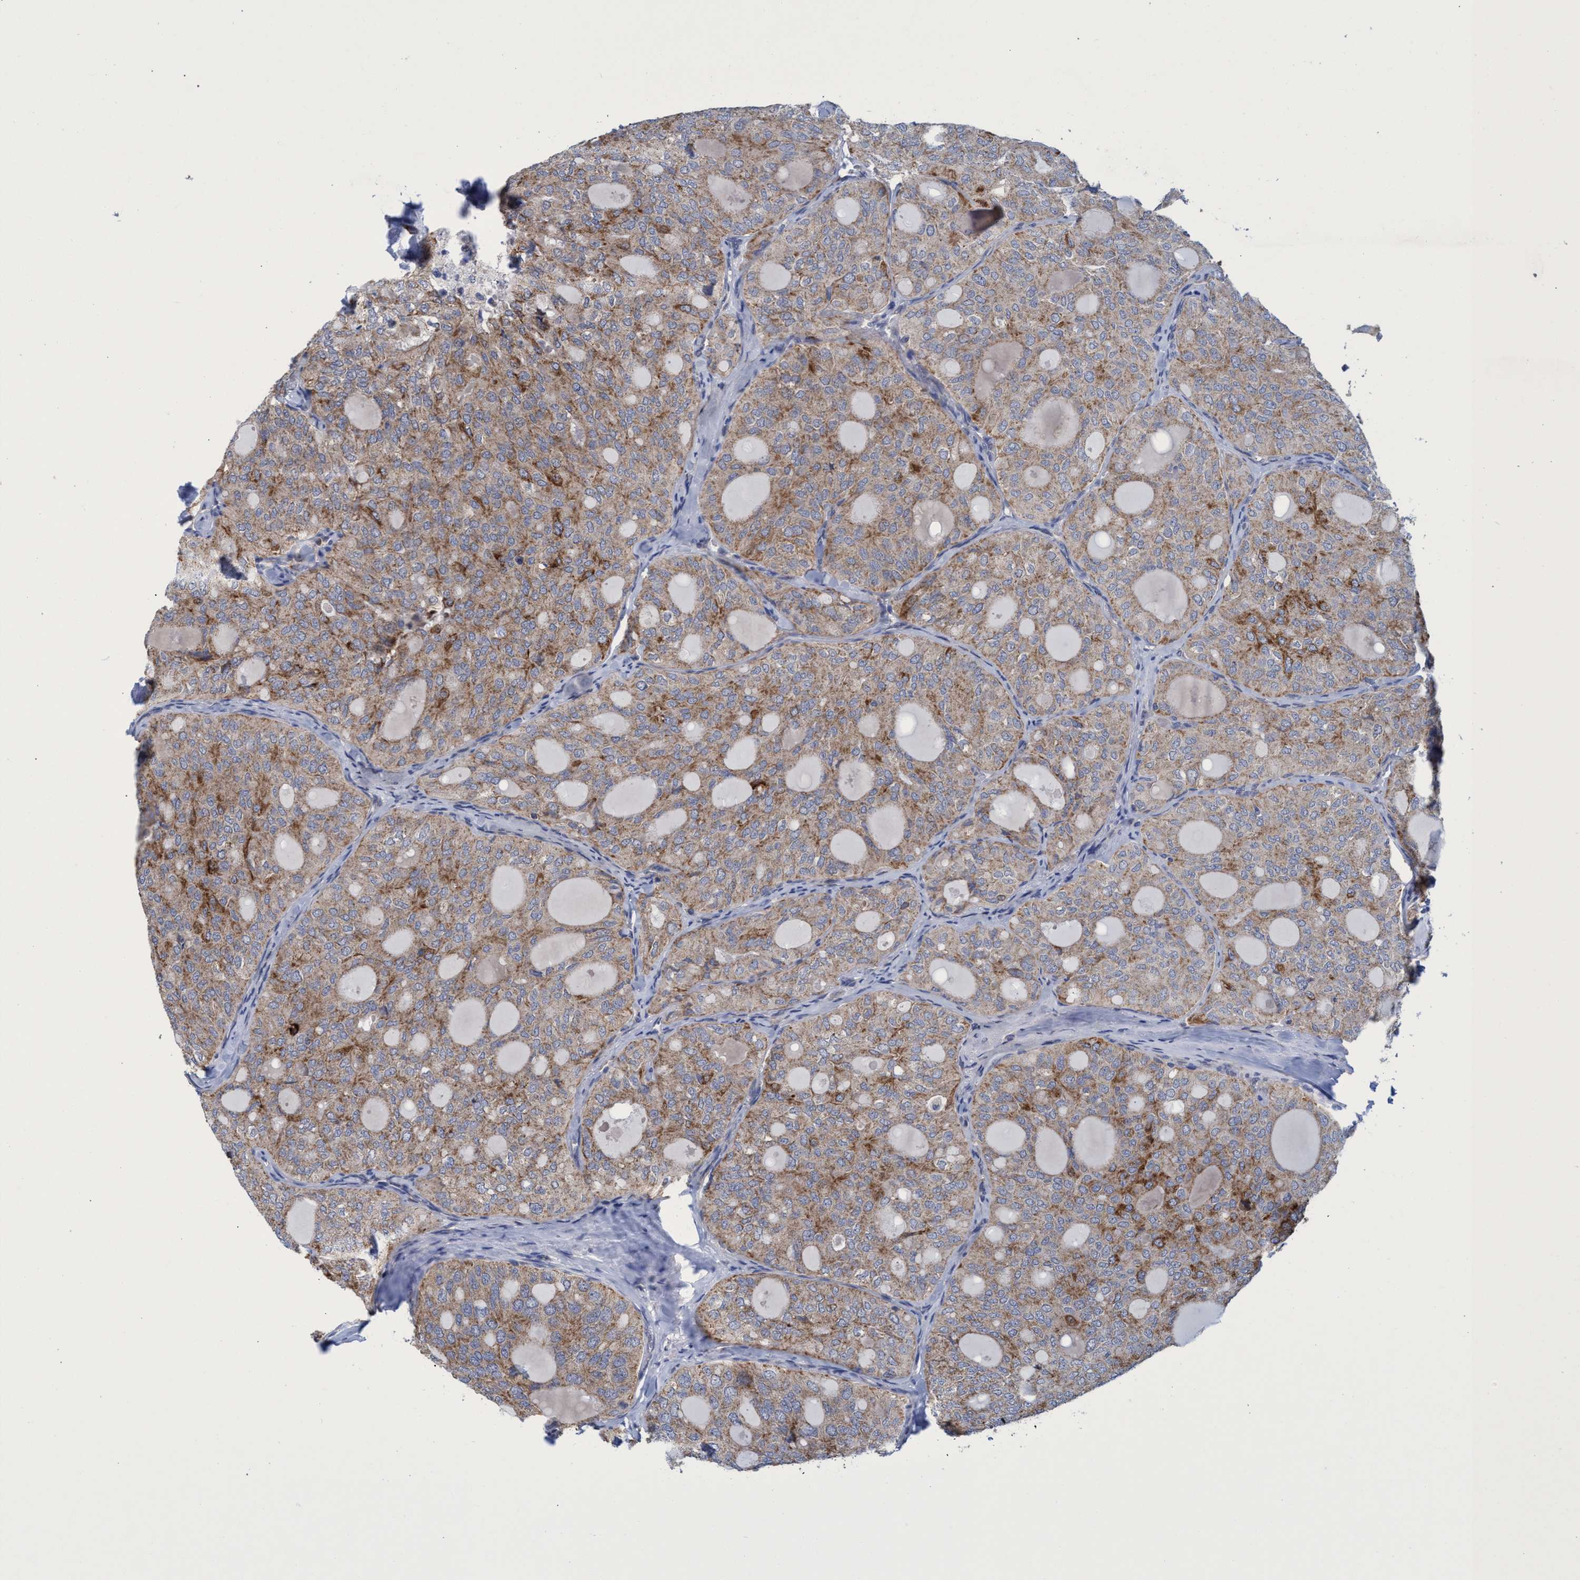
{"staining": {"intensity": "weak", "quantity": ">75%", "location": "cytoplasmic/membranous"}, "tissue": "thyroid cancer", "cell_type": "Tumor cells", "image_type": "cancer", "snomed": [{"axis": "morphology", "description": "Follicular adenoma carcinoma, NOS"}, {"axis": "topography", "description": "Thyroid gland"}], "caption": "Protein expression analysis of human thyroid follicular adenoma carcinoma reveals weak cytoplasmic/membranous expression in about >75% of tumor cells. (Brightfield microscopy of DAB IHC at high magnification).", "gene": "NAT16", "patient": {"sex": "male", "age": 75}}